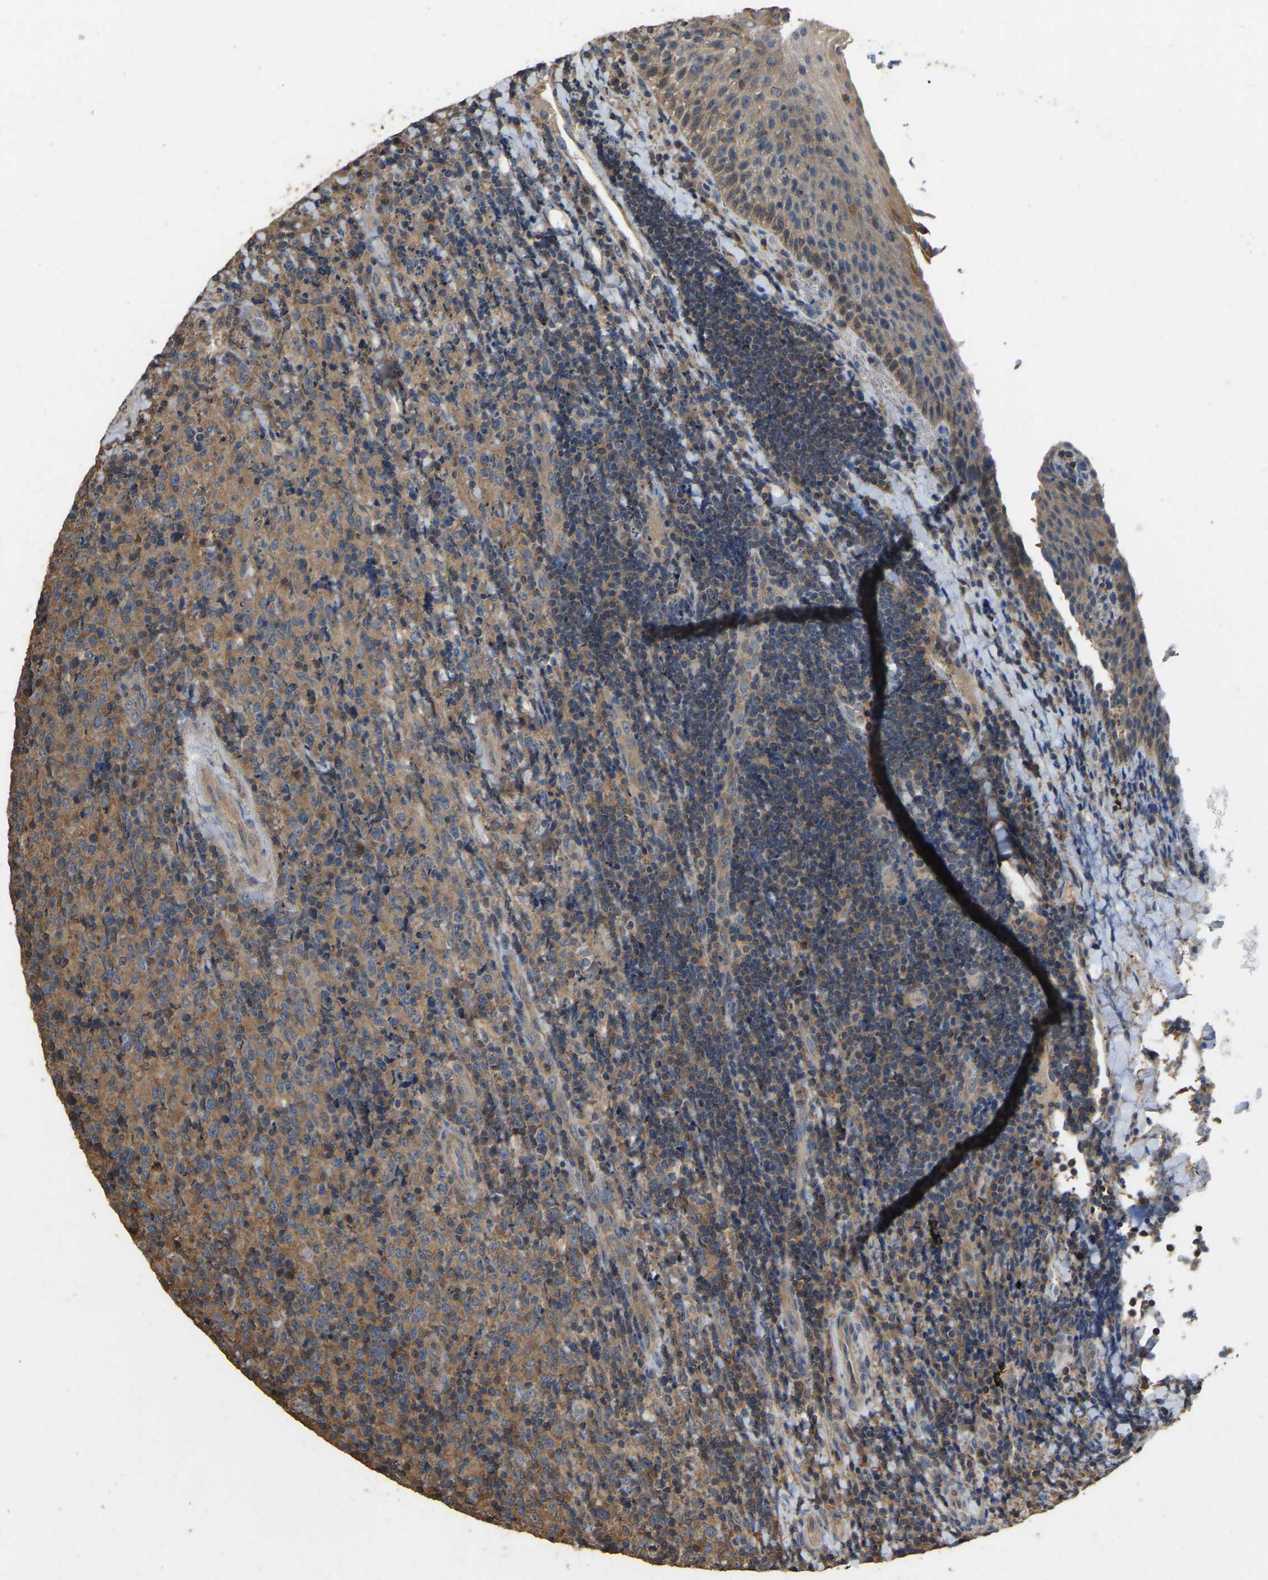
{"staining": {"intensity": "moderate", "quantity": "25%-75%", "location": "cytoplasmic/membranous"}, "tissue": "lymphoma", "cell_type": "Tumor cells", "image_type": "cancer", "snomed": [{"axis": "morphology", "description": "Malignant lymphoma, non-Hodgkin's type, High grade"}, {"axis": "topography", "description": "Tonsil"}], "caption": "An image showing moderate cytoplasmic/membranous positivity in approximately 25%-75% of tumor cells in lymphoma, as visualized by brown immunohistochemical staining.", "gene": "FHIT", "patient": {"sex": "female", "age": 36}}